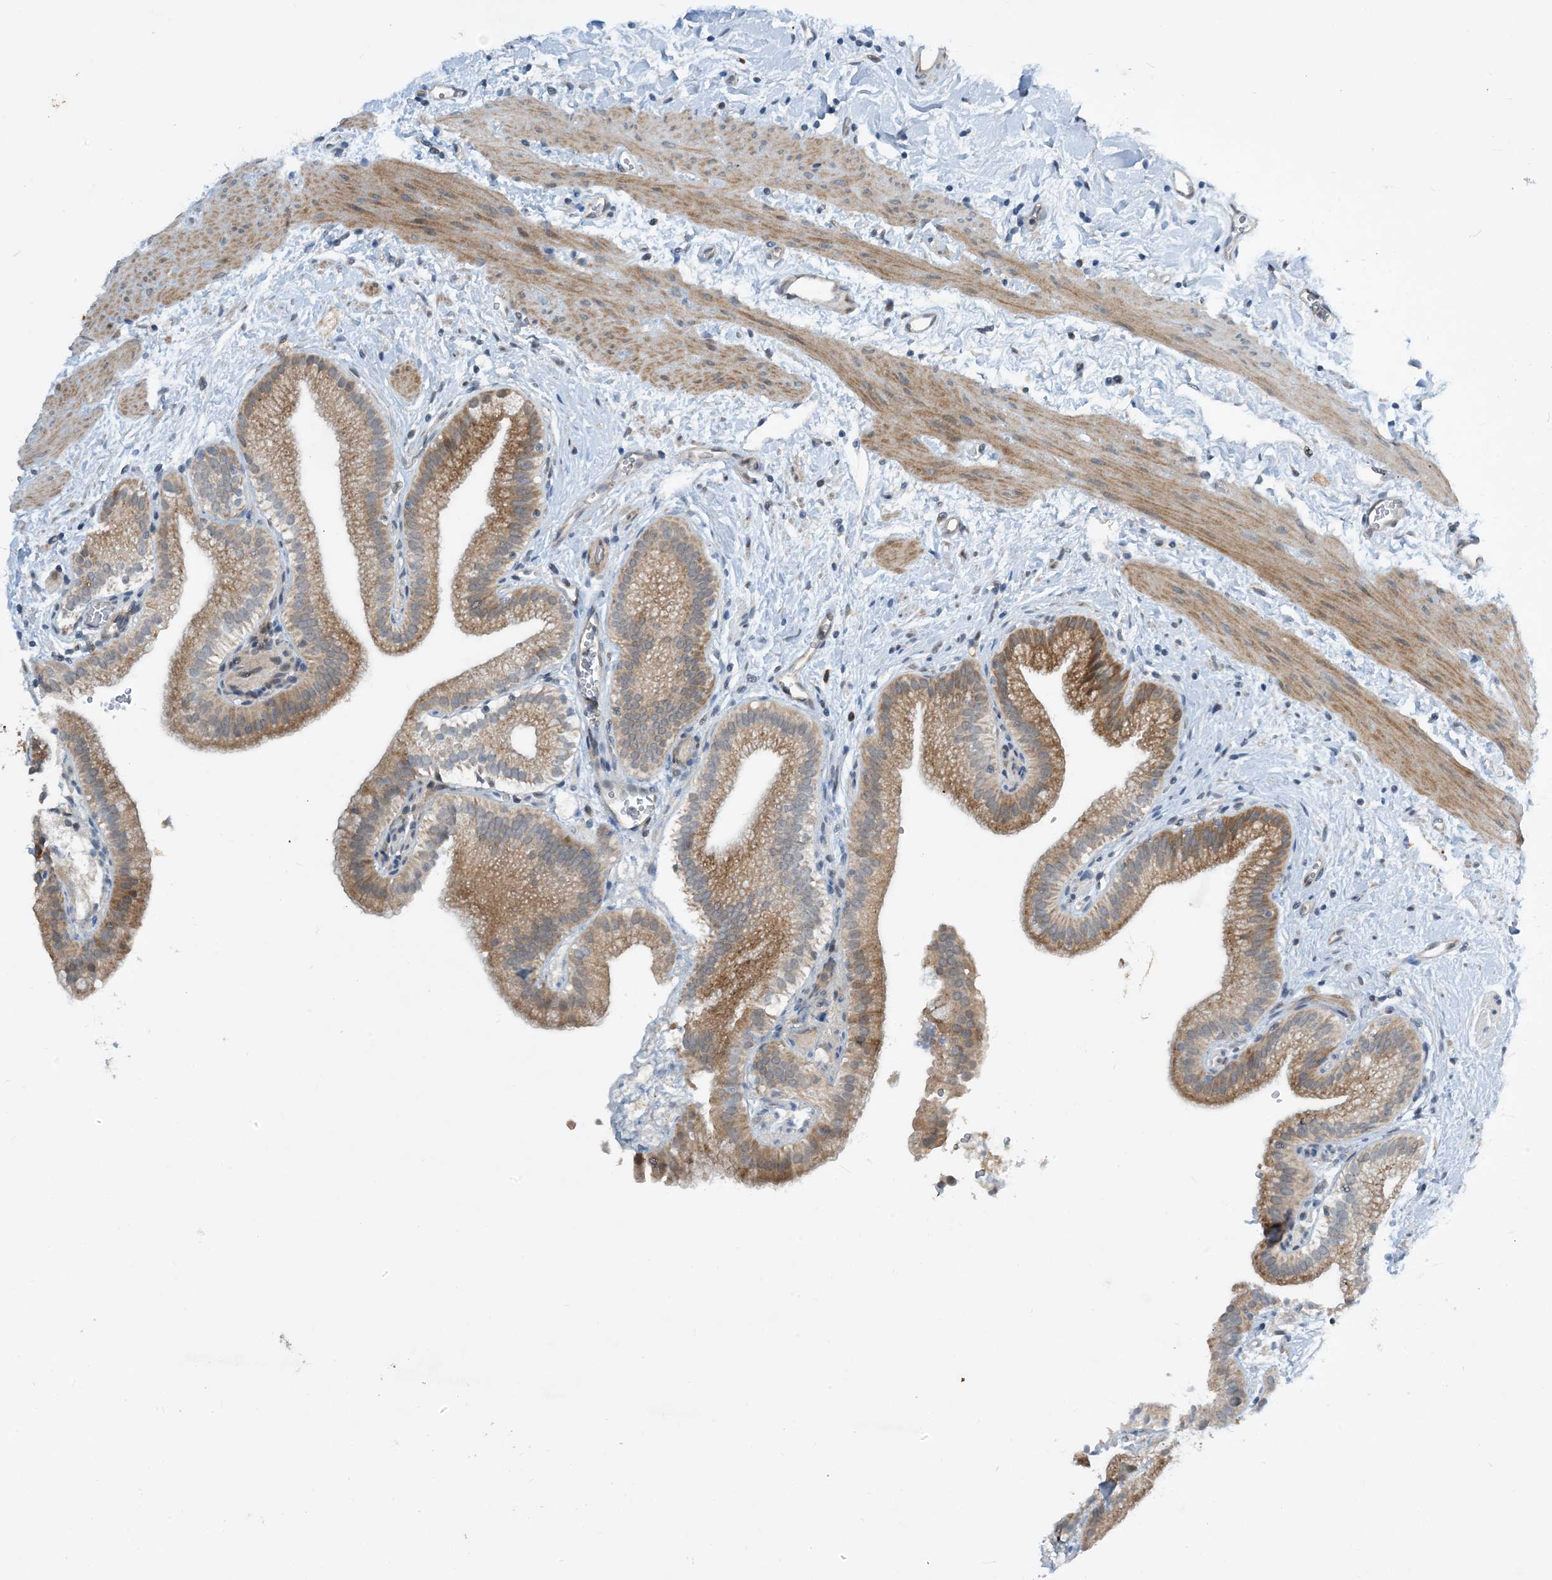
{"staining": {"intensity": "moderate", "quantity": ">75%", "location": "cytoplasmic/membranous"}, "tissue": "gallbladder", "cell_type": "Glandular cells", "image_type": "normal", "snomed": [{"axis": "morphology", "description": "Normal tissue, NOS"}, {"axis": "topography", "description": "Gallbladder"}], "caption": "The immunohistochemical stain labels moderate cytoplasmic/membranous staining in glandular cells of normal gallbladder. (brown staining indicates protein expression, while blue staining denotes nuclei).", "gene": "PHOSPHO2", "patient": {"sex": "male", "age": 55}}